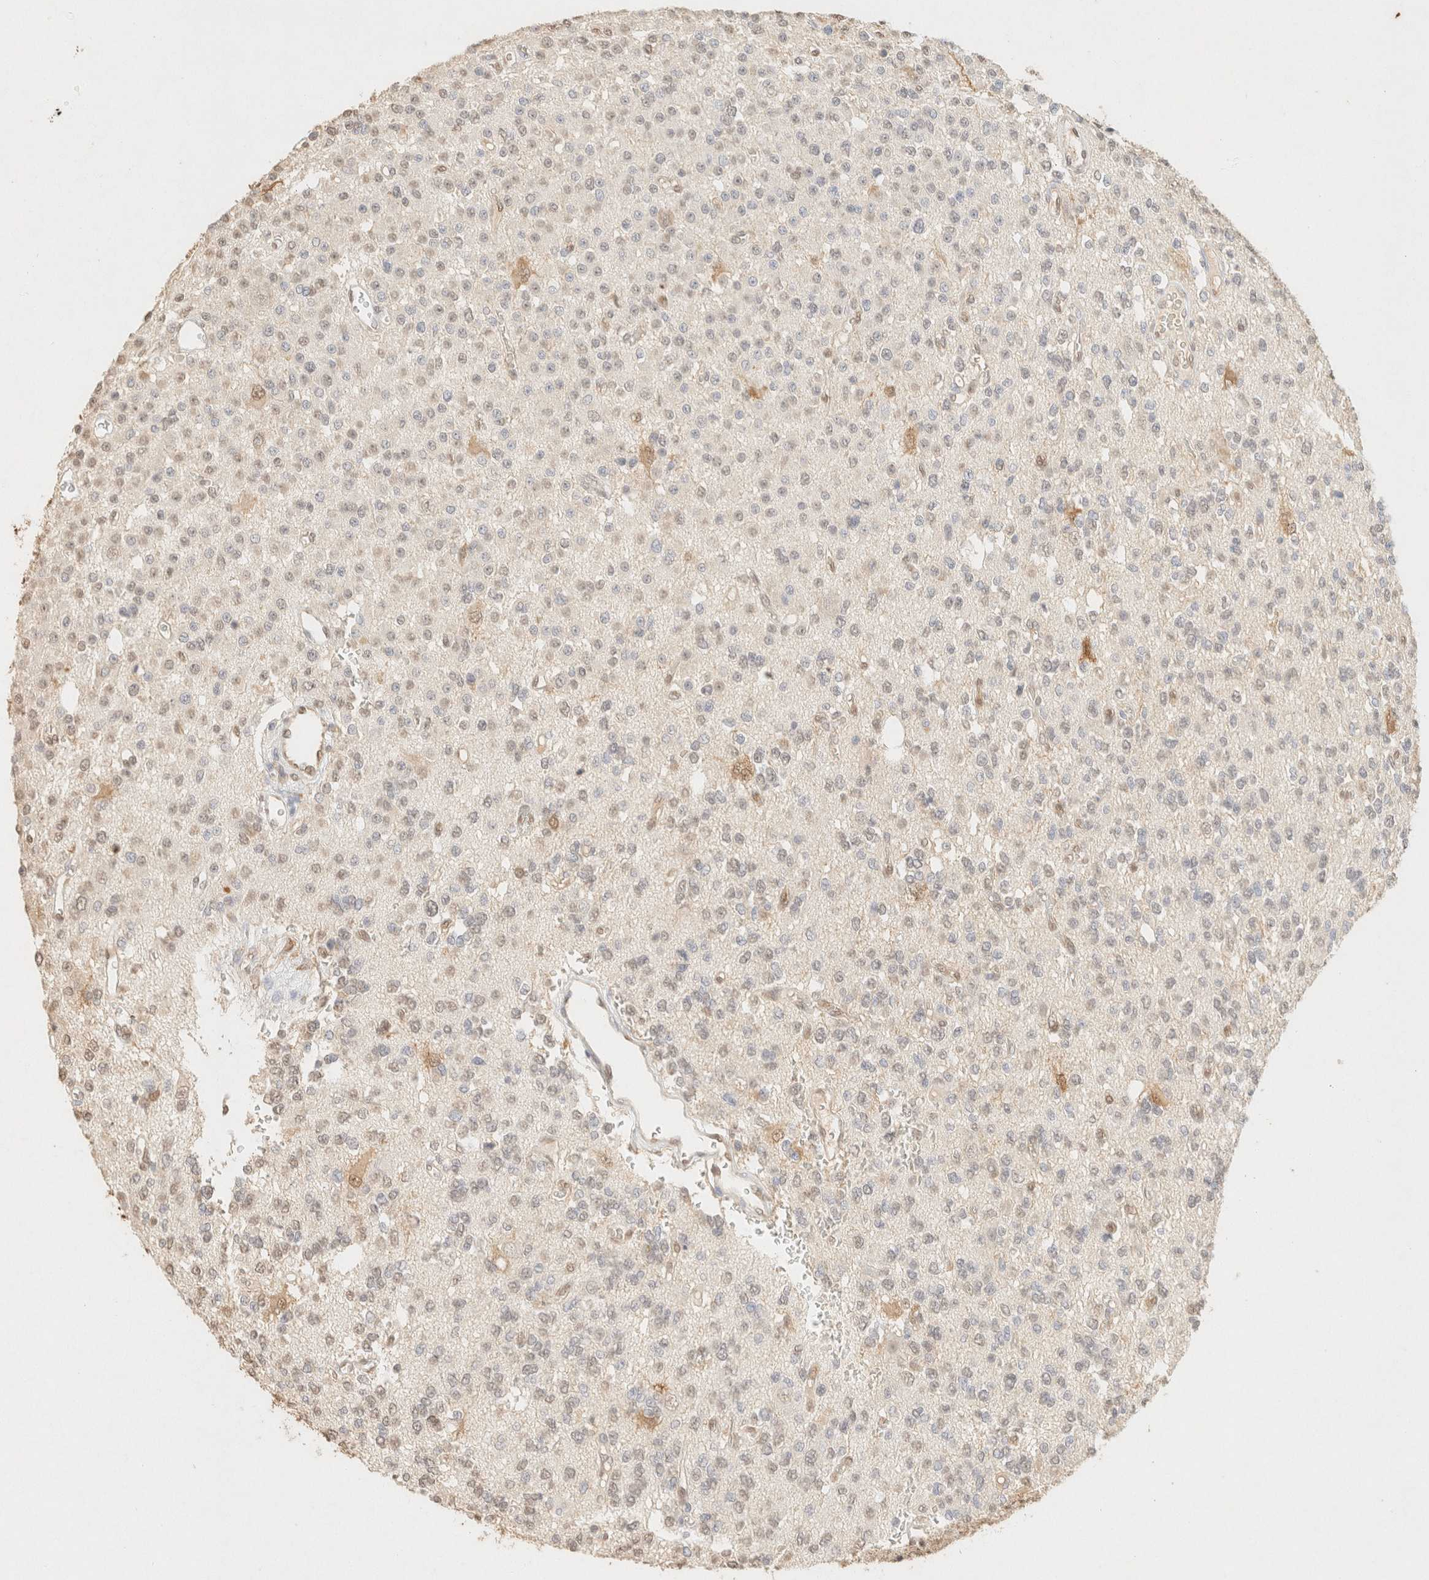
{"staining": {"intensity": "weak", "quantity": "25%-75%", "location": "nuclear"}, "tissue": "glioma", "cell_type": "Tumor cells", "image_type": "cancer", "snomed": [{"axis": "morphology", "description": "Glioma, malignant, Low grade"}, {"axis": "topography", "description": "Brain"}], "caption": "A brown stain labels weak nuclear staining of a protein in human glioma tumor cells.", "gene": "S100A13", "patient": {"sex": "male", "age": 38}}